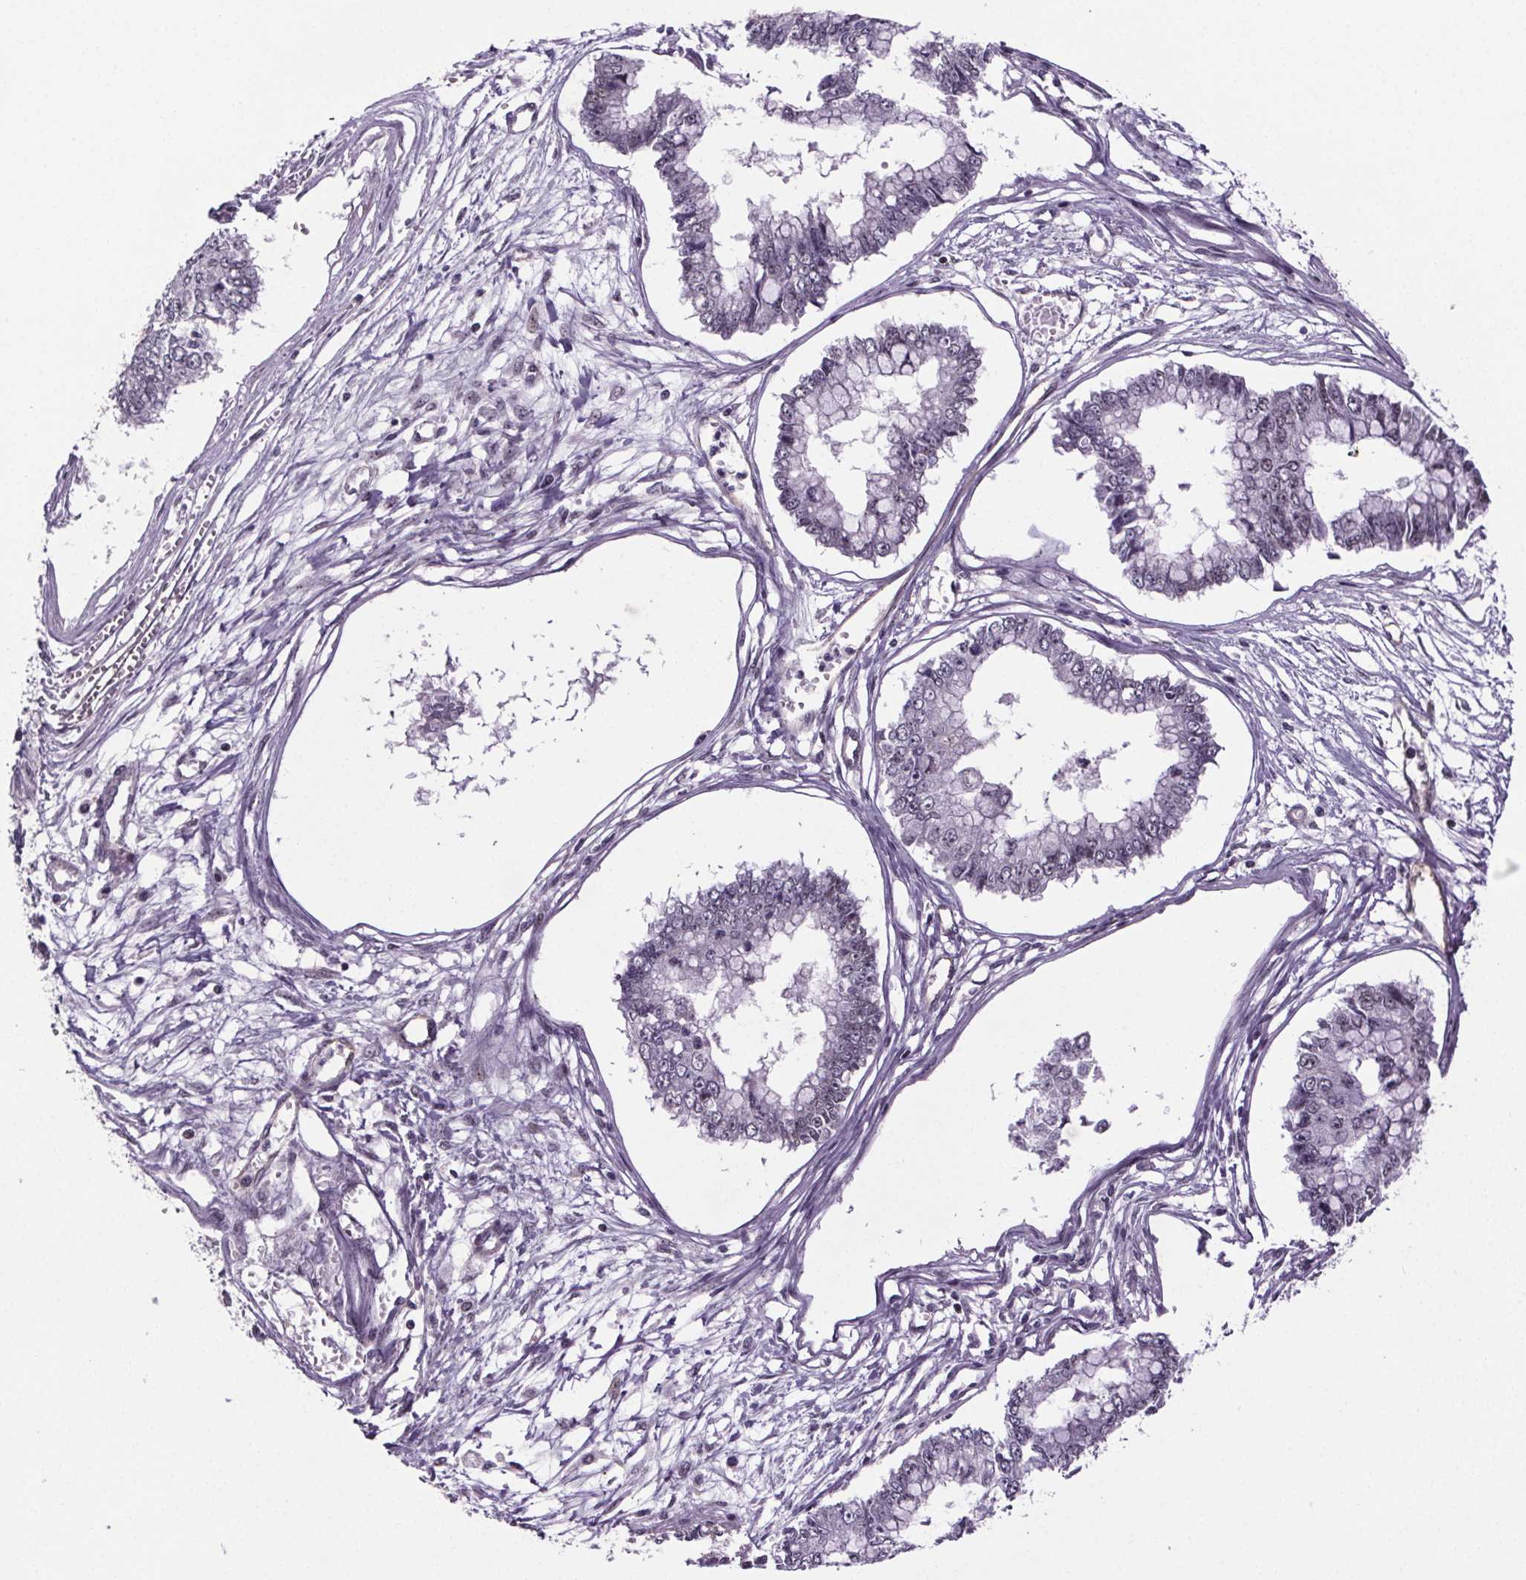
{"staining": {"intensity": "negative", "quantity": "none", "location": "none"}, "tissue": "ovarian cancer", "cell_type": "Tumor cells", "image_type": "cancer", "snomed": [{"axis": "morphology", "description": "Cystadenocarcinoma, mucinous, NOS"}, {"axis": "topography", "description": "Ovary"}], "caption": "The image displays no staining of tumor cells in mucinous cystadenocarcinoma (ovarian).", "gene": "TTC12", "patient": {"sex": "female", "age": 72}}